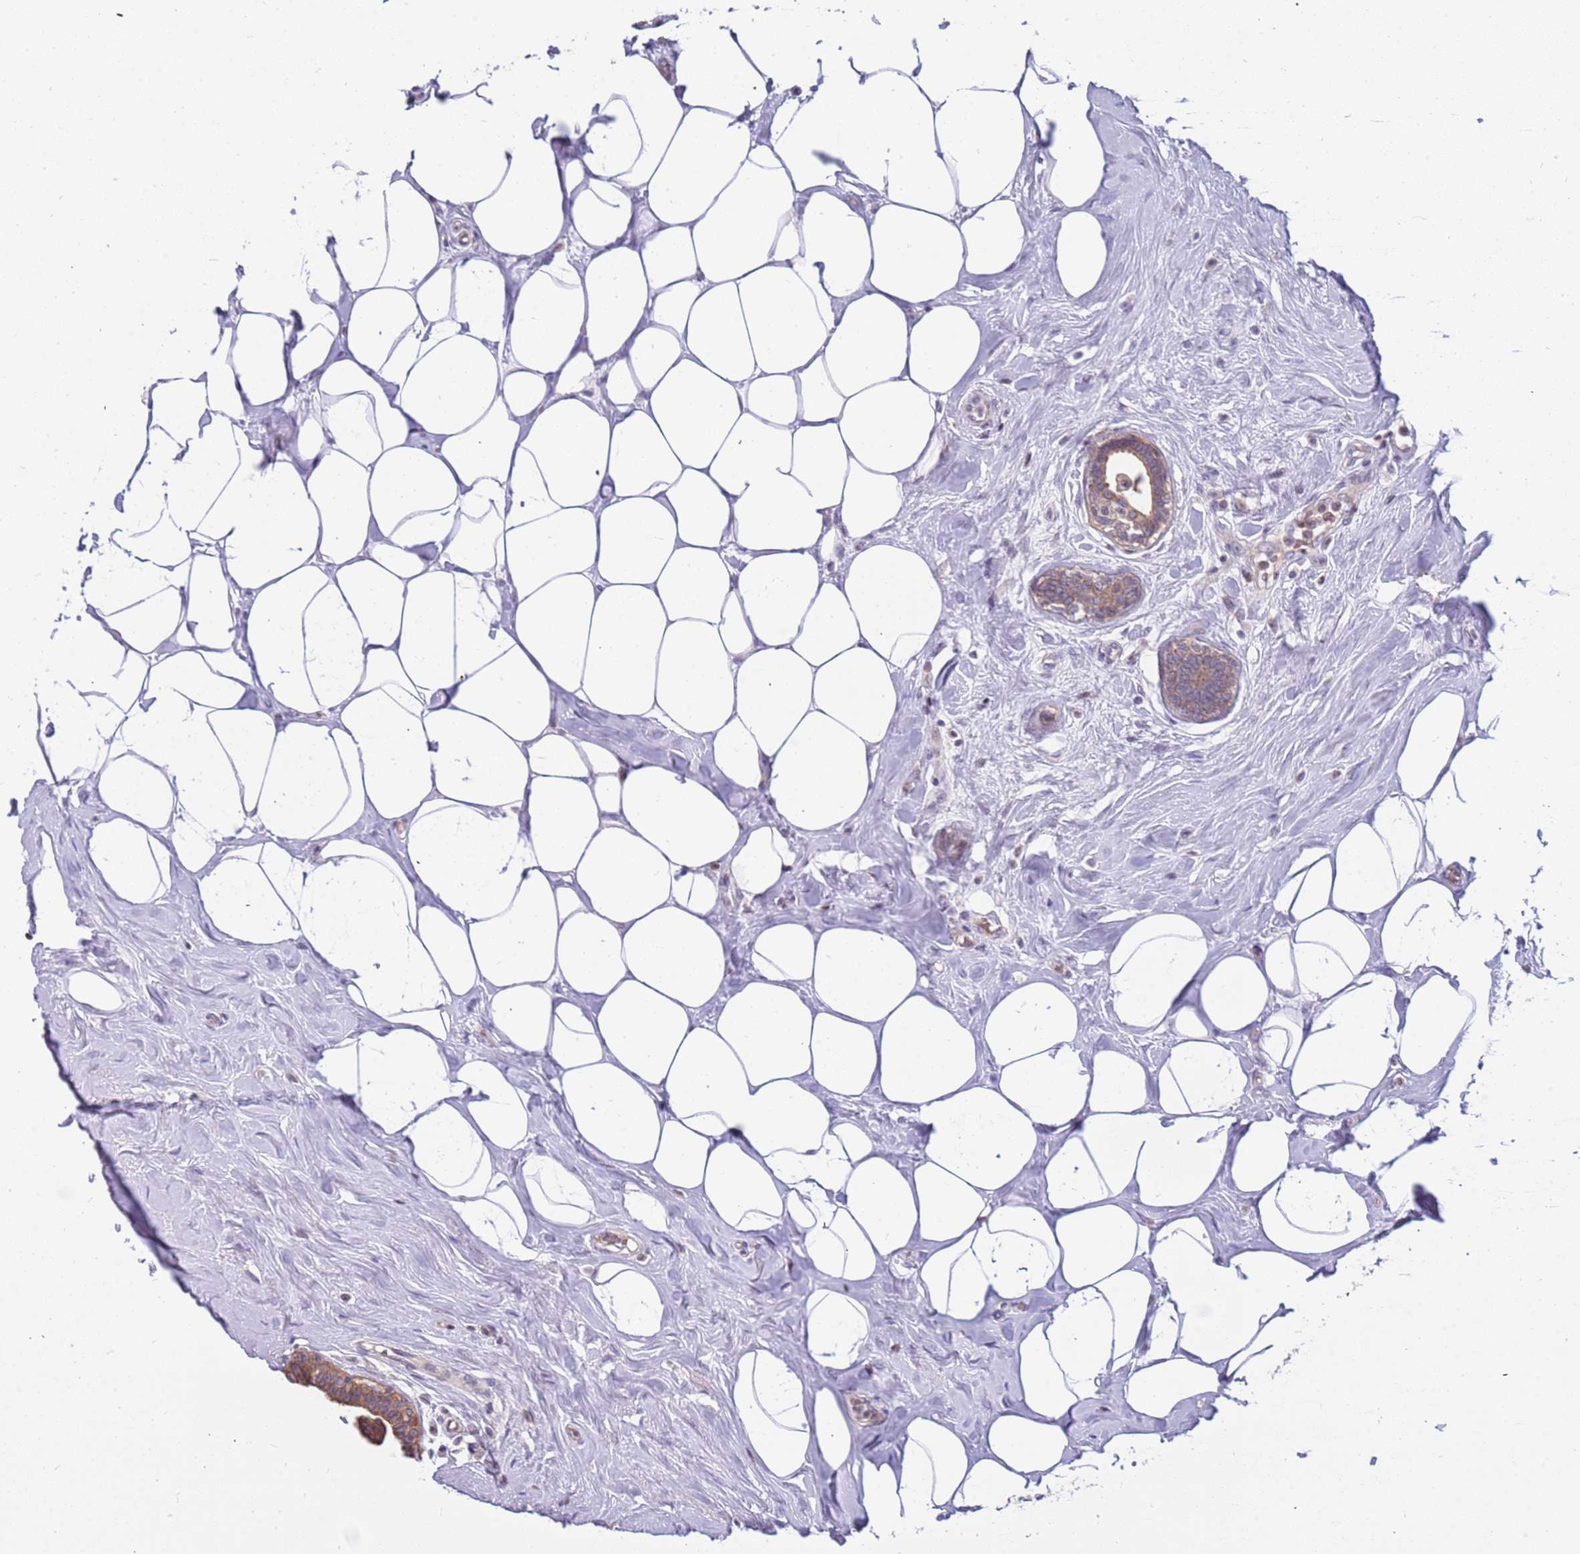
{"staining": {"intensity": "moderate", "quantity": ">75%", "location": "cytoplasmic/membranous"}, "tissue": "breast cancer", "cell_type": "Tumor cells", "image_type": "cancer", "snomed": [{"axis": "morphology", "description": "Lobular carcinoma"}, {"axis": "topography", "description": "Breast"}], "caption": "IHC staining of breast lobular carcinoma, which reveals medium levels of moderate cytoplasmic/membranous expression in approximately >75% of tumor cells indicating moderate cytoplasmic/membranous protein staining. The staining was performed using DAB (3,3'-diaminobenzidine) (brown) for protein detection and nuclei were counterstained in hematoxylin (blue).", "gene": "ARHGEF5", "patient": {"sex": "female", "age": 51}}